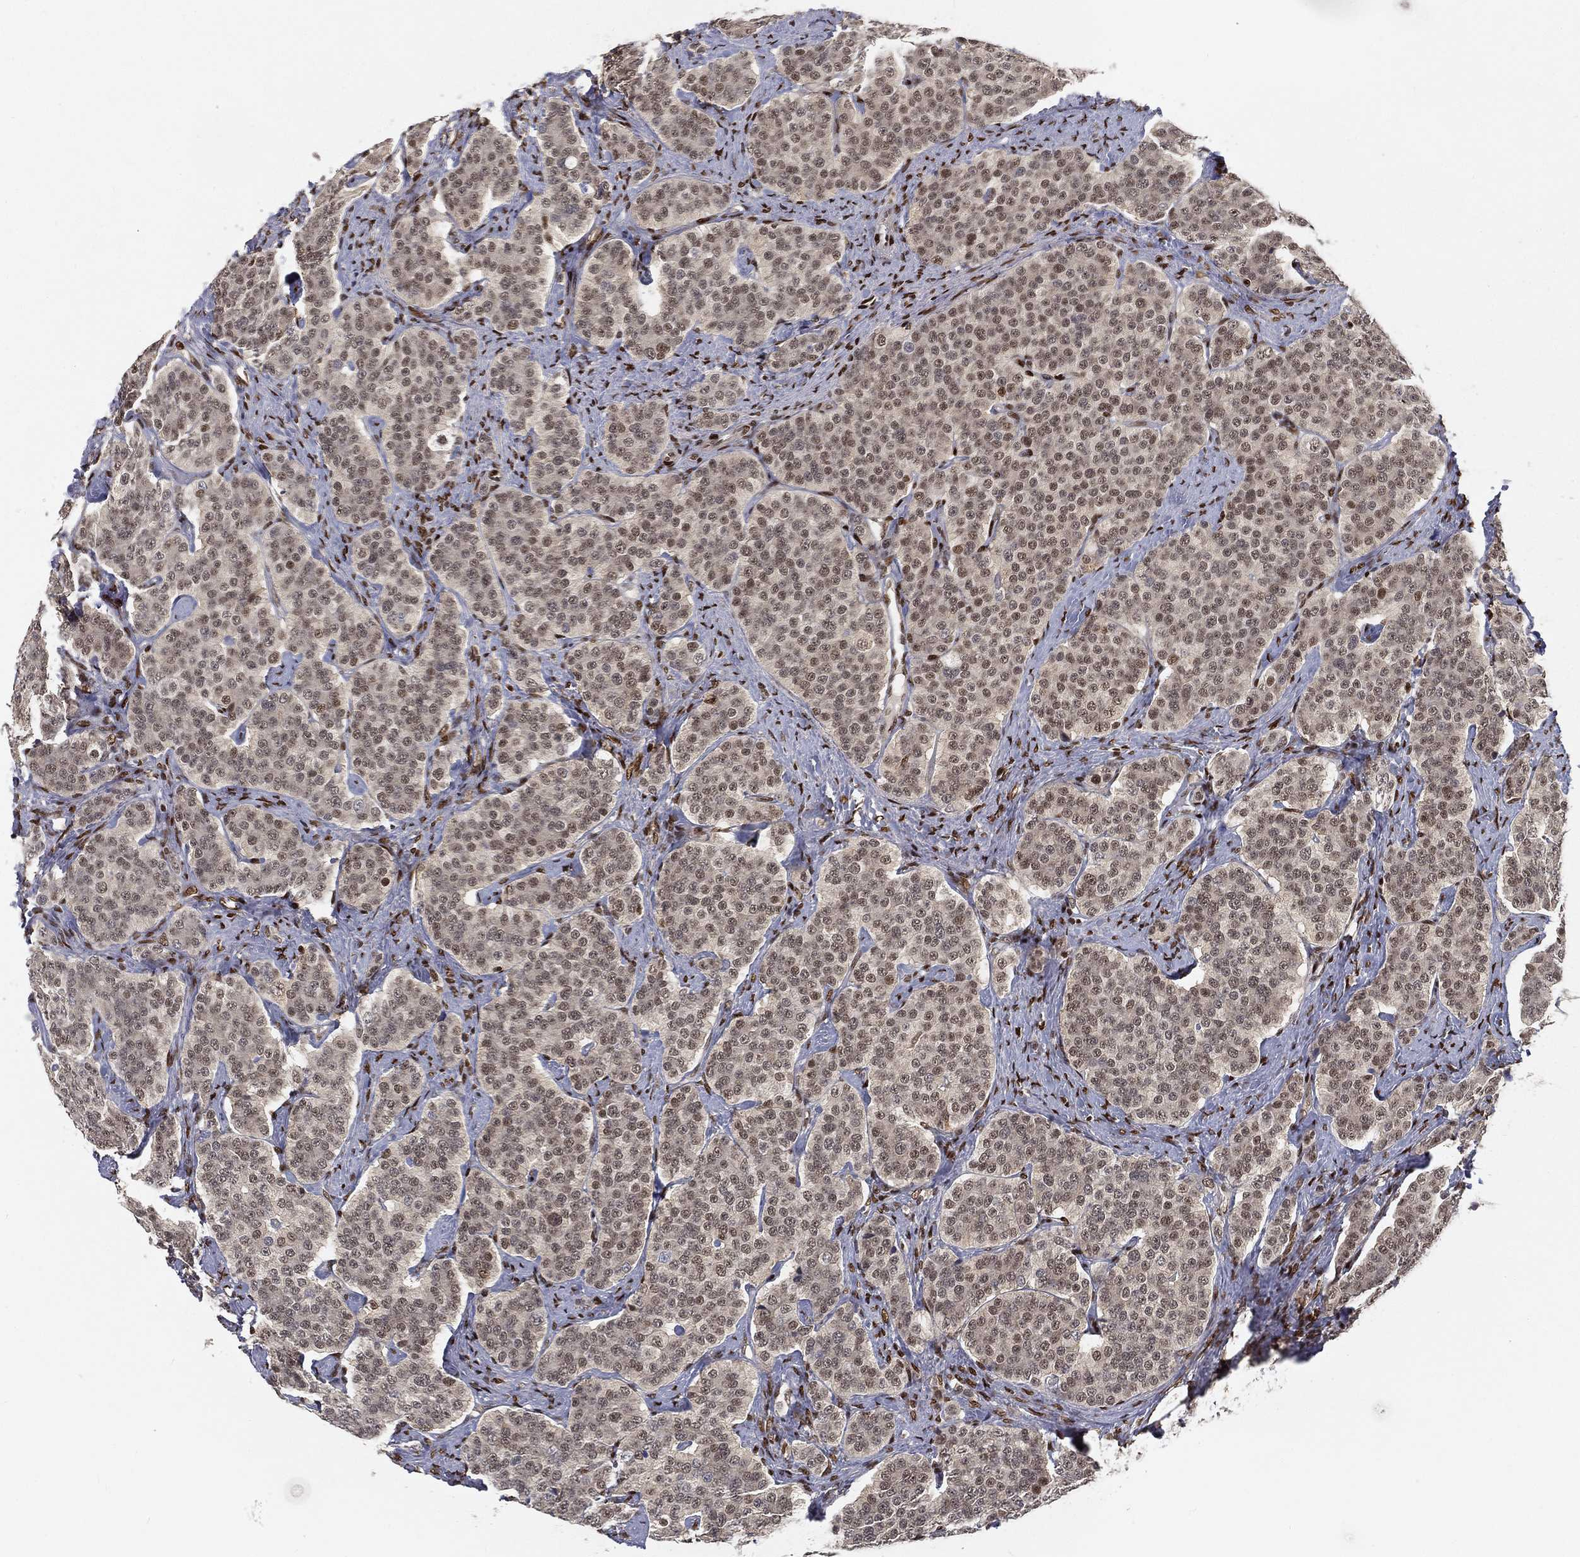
{"staining": {"intensity": "weak", "quantity": "25%-75%", "location": "nuclear"}, "tissue": "carcinoid", "cell_type": "Tumor cells", "image_type": "cancer", "snomed": [{"axis": "morphology", "description": "Carcinoid, malignant, NOS"}, {"axis": "topography", "description": "Small intestine"}], "caption": "DAB immunohistochemical staining of carcinoid (malignant) demonstrates weak nuclear protein expression in approximately 25%-75% of tumor cells. The staining is performed using DAB (3,3'-diaminobenzidine) brown chromogen to label protein expression. The nuclei are counter-stained blue using hematoxylin.", "gene": "CRTC3", "patient": {"sex": "female", "age": 58}}